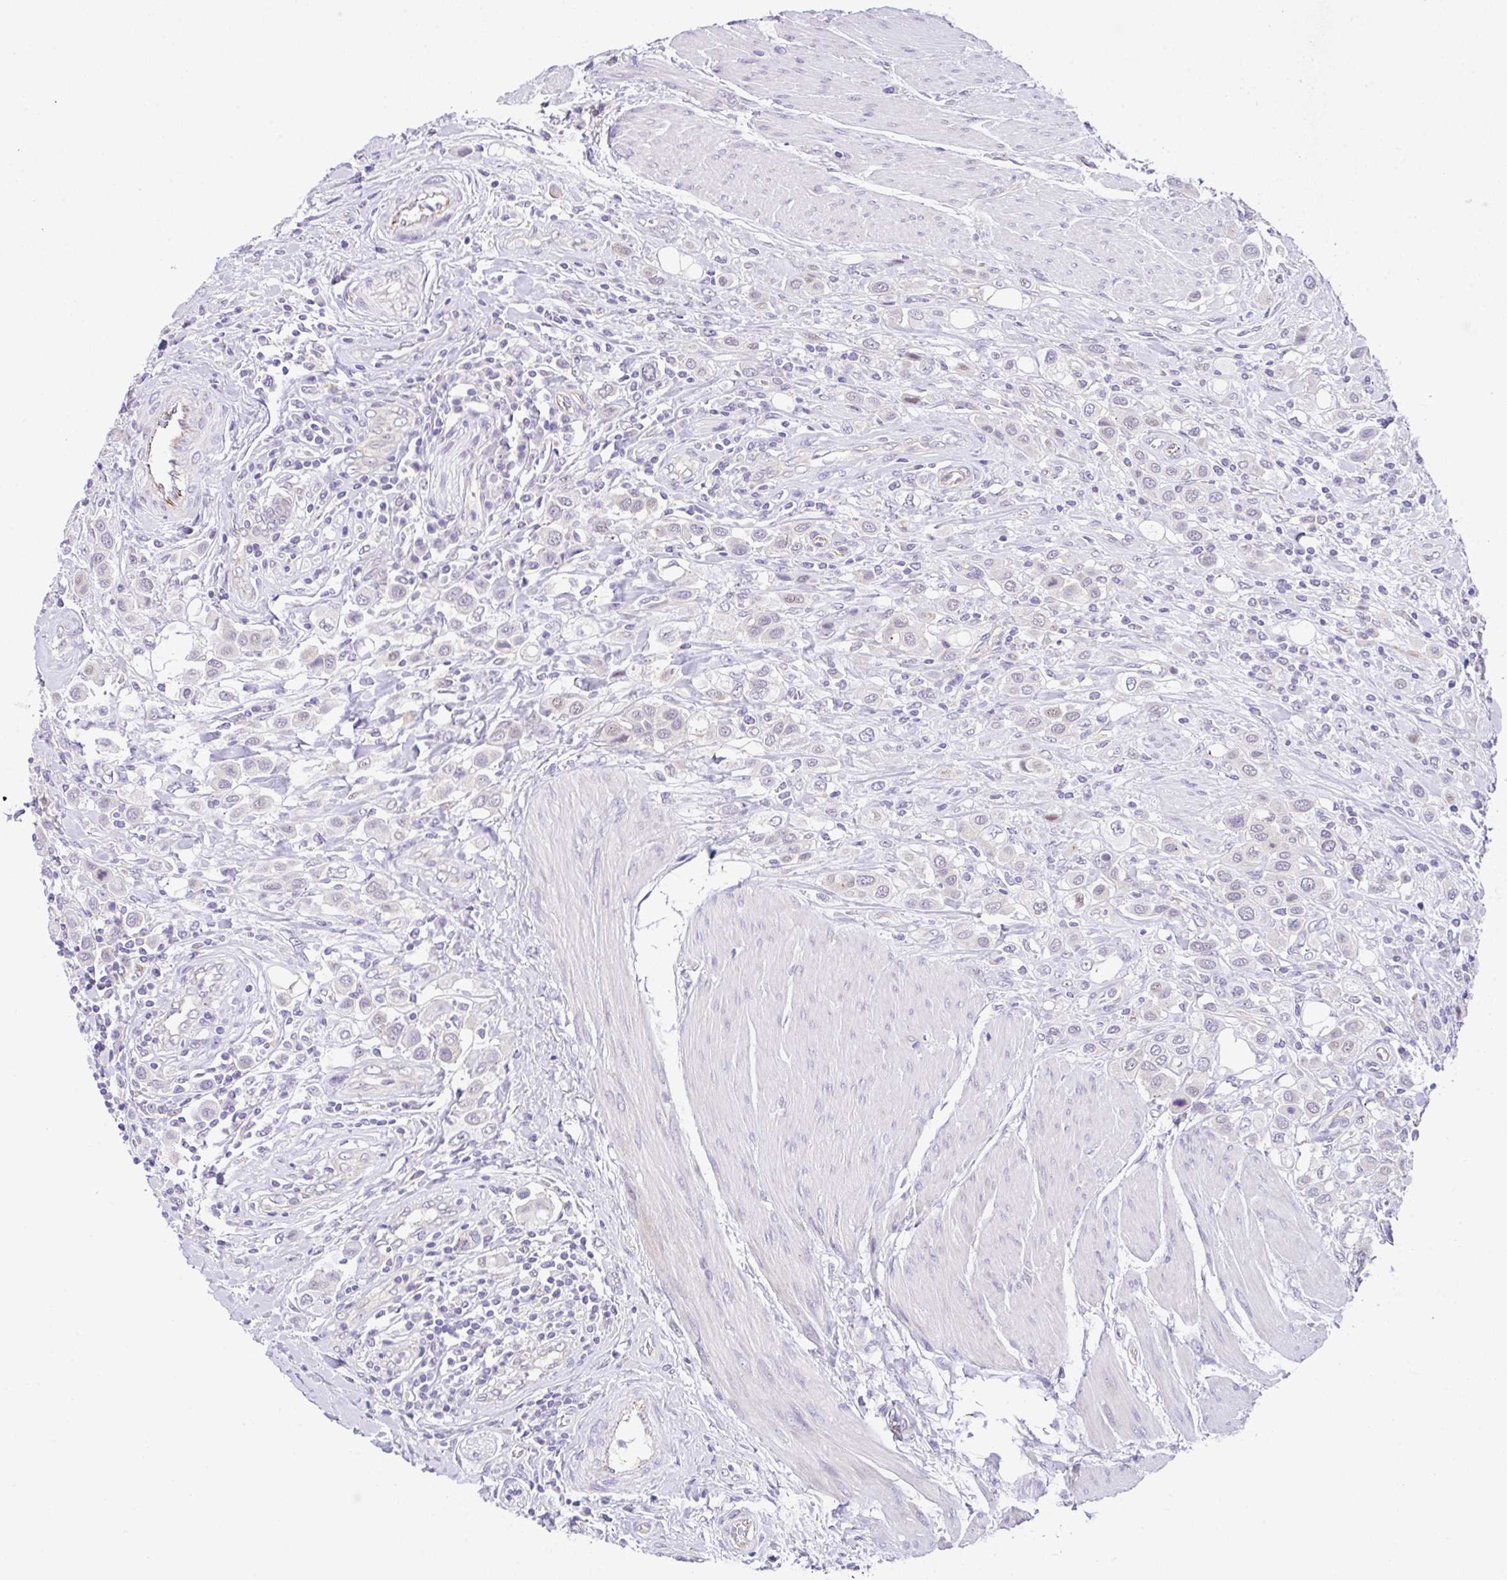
{"staining": {"intensity": "negative", "quantity": "none", "location": "none"}, "tissue": "urothelial cancer", "cell_type": "Tumor cells", "image_type": "cancer", "snomed": [{"axis": "morphology", "description": "Urothelial carcinoma, High grade"}, {"axis": "topography", "description": "Urinary bladder"}], "caption": "High power microscopy histopathology image of an IHC histopathology image of urothelial carcinoma (high-grade), revealing no significant staining in tumor cells.", "gene": "CGNL1", "patient": {"sex": "male", "age": 50}}